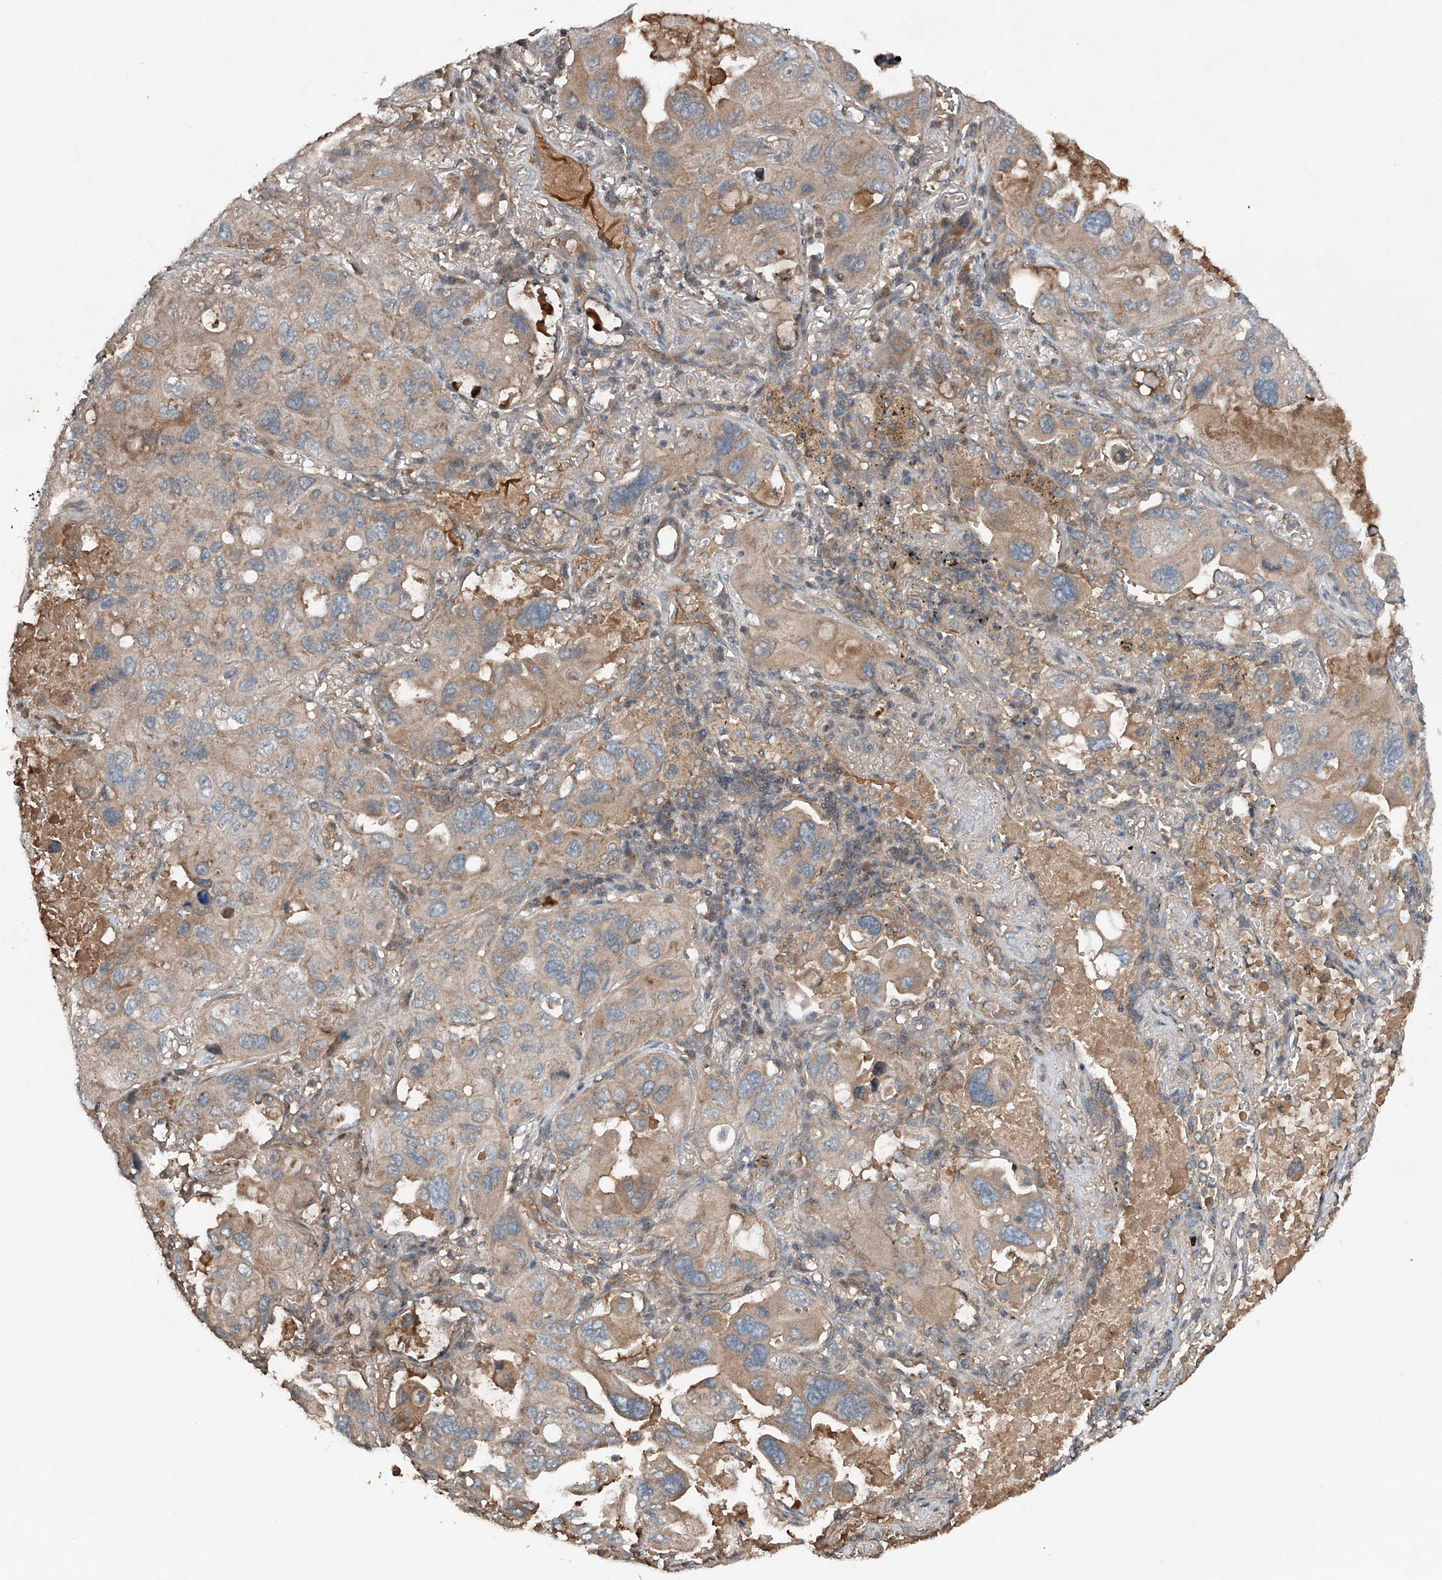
{"staining": {"intensity": "weak", "quantity": ">75%", "location": "cytoplasmic/membranous"}, "tissue": "lung cancer", "cell_type": "Tumor cells", "image_type": "cancer", "snomed": [{"axis": "morphology", "description": "Squamous cell carcinoma, NOS"}, {"axis": "topography", "description": "Lung"}], "caption": "A high-resolution photomicrograph shows IHC staining of lung squamous cell carcinoma, which shows weak cytoplasmic/membranous staining in about >75% of tumor cells.", "gene": "ADAM23", "patient": {"sex": "female", "age": 73}}